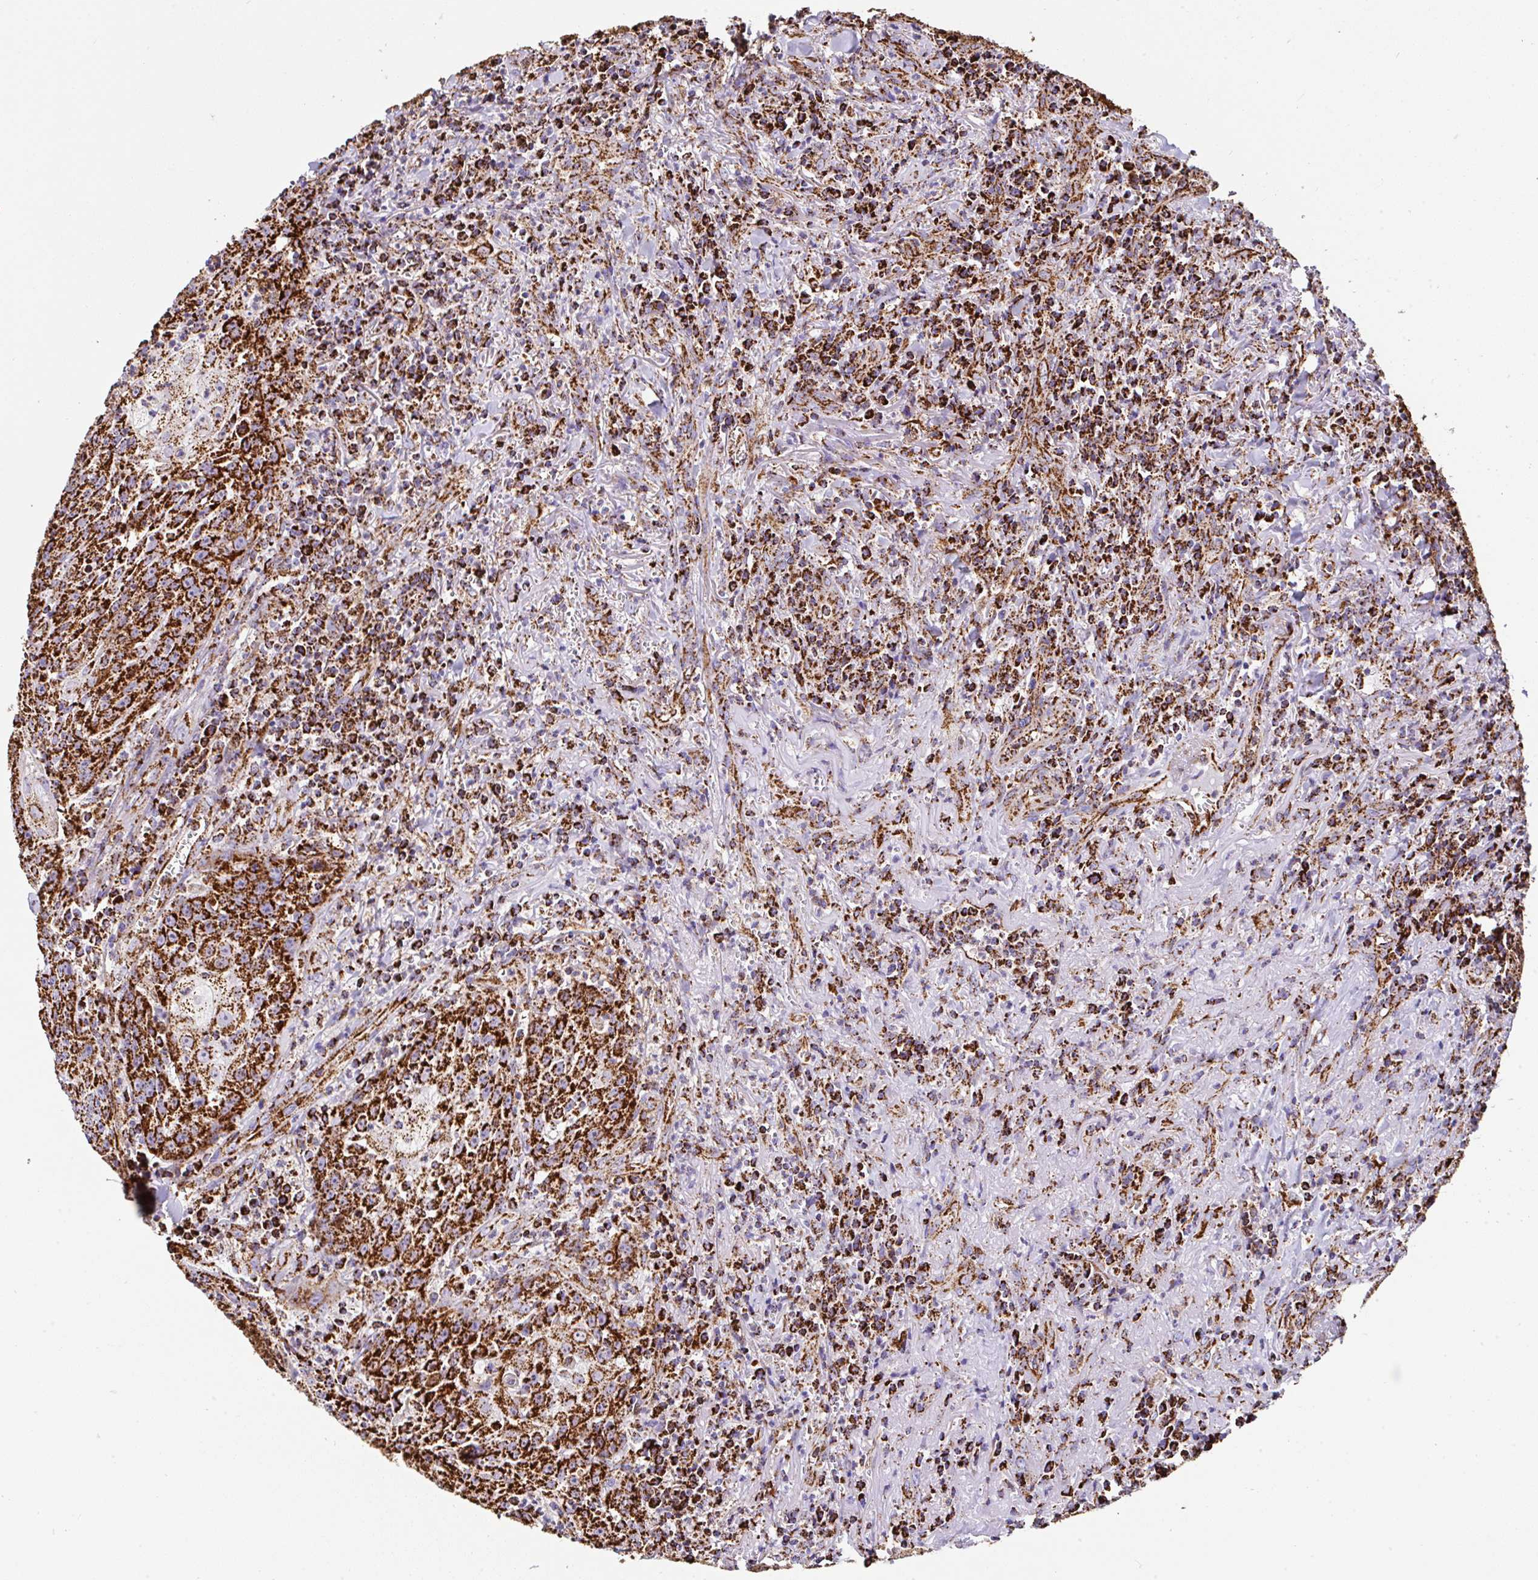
{"staining": {"intensity": "strong", "quantity": ">75%", "location": "cytoplasmic/membranous"}, "tissue": "head and neck cancer", "cell_type": "Tumor cells", "image_type": "cancer", "snomed": [{"axis": "morphology", "description": "Normal tissue, NOS"}, {"axis": "morphology", "description": "Squamous cell carcinoma, NOS"}, {"axis": "topography", "description": "Oral tissue"}, {"axis": "topography", "description": "Head-Neck"}], "caption": "Head and neck cancer (squamous cell carcinoma) stained for a protein shows strong cytoplasmic/membranous positivity in tumor cells.", "gene": "ANKRD33B", "patient": {"sex": "female", "age": 70}}